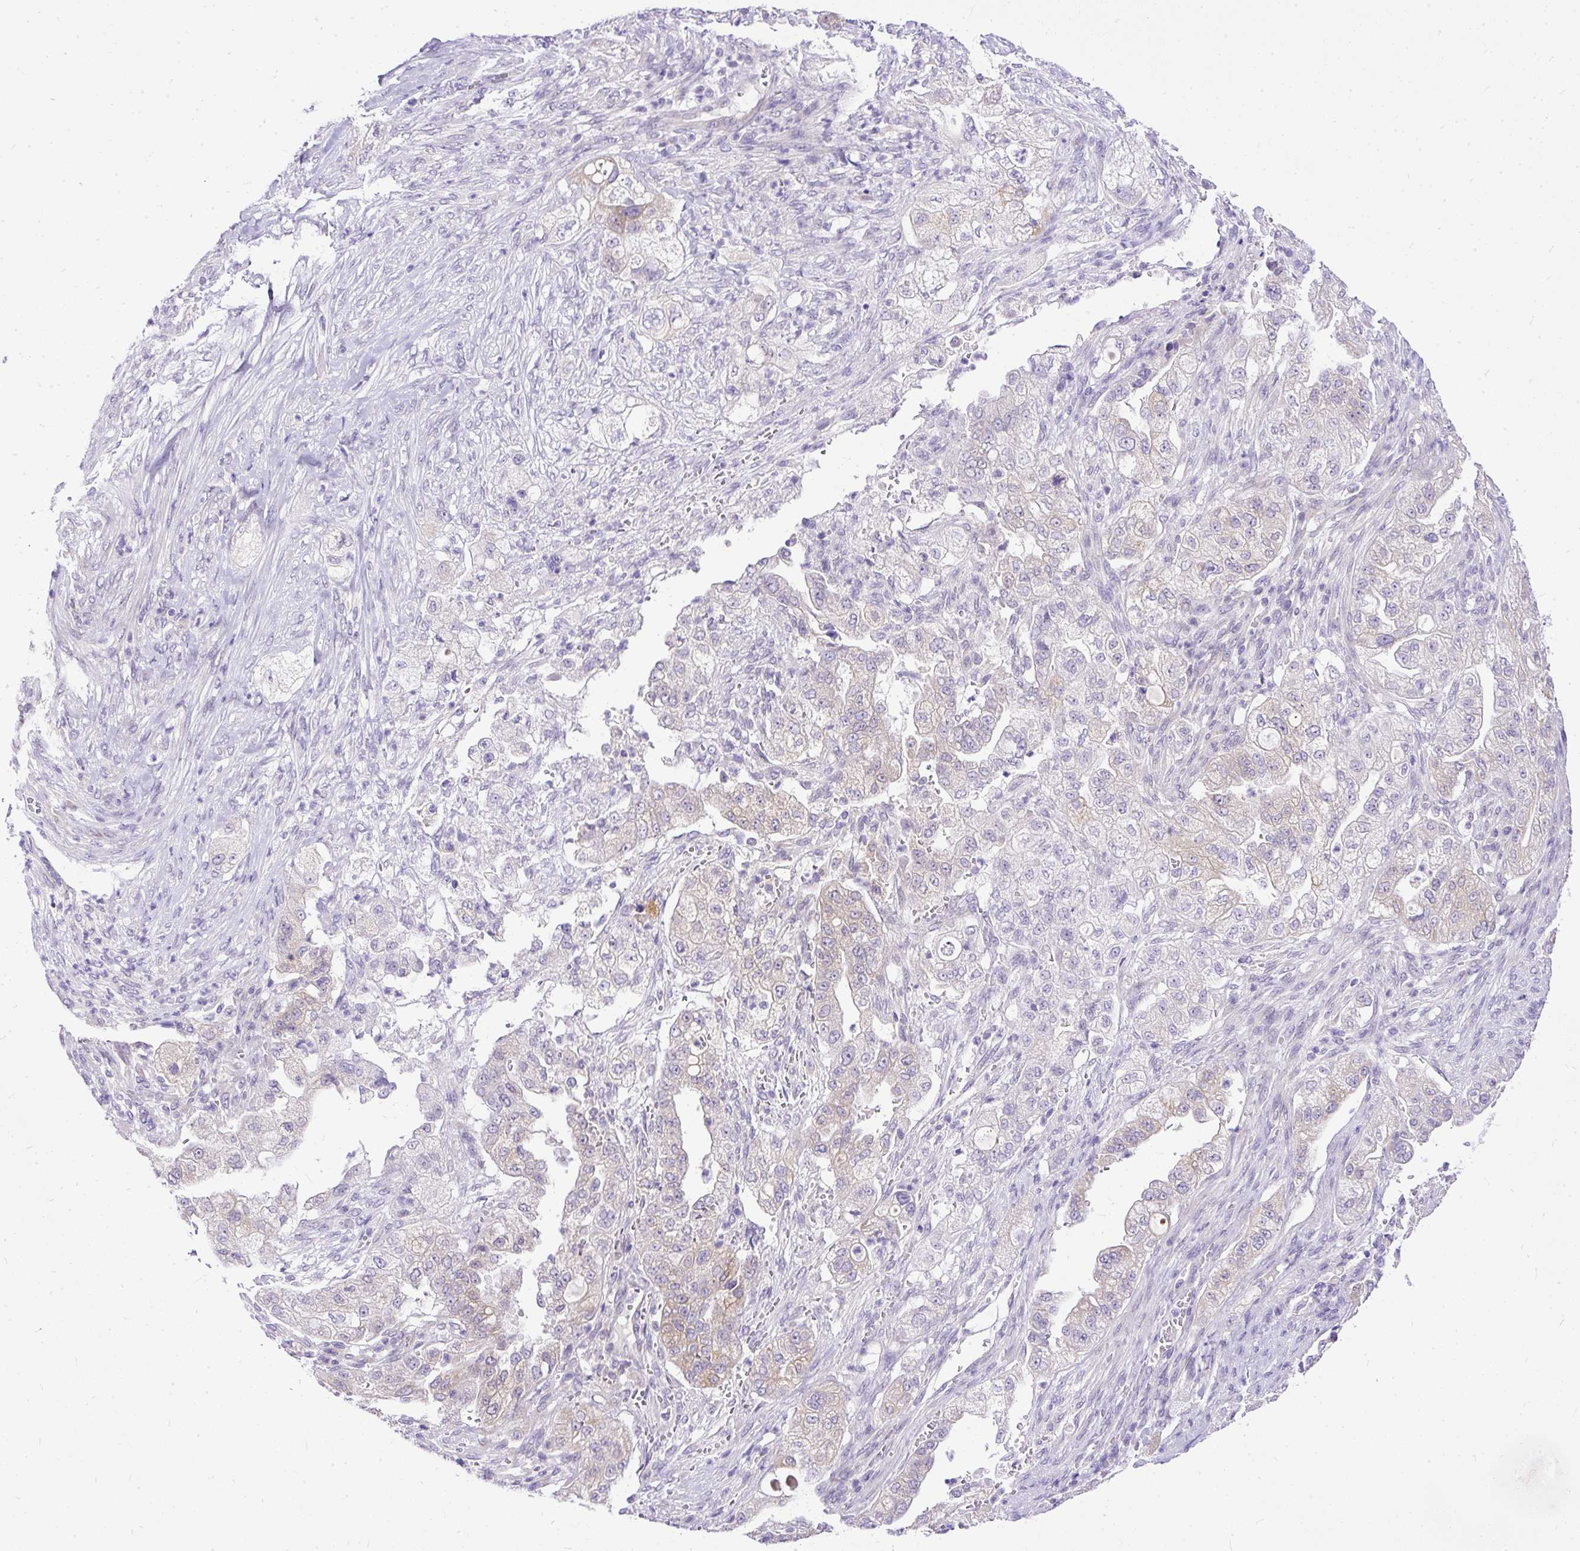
{"staining": {"intensity": "weak", "quantity": "<25%", "location": "cytoplasmic/membranous"}, "tissue": "pancreatic cancer", "cell_type": "Tumor cells", "image_type": "cancer", "snomed": [{"axis": "morphology", "description": "Adenocarcinoma, NOS"}, {"axis": "topography", "description": "Pancreas"}], "caption": "Immunohistochemical staining of human pancreatic cancer reveals no significant staining in tumor cells. (DAB (3,3'-diaminobenzidine) immunohistochemistry, high magnification).", "gene": "AMFR", "patient": {"sex": "female", "age": 78}}